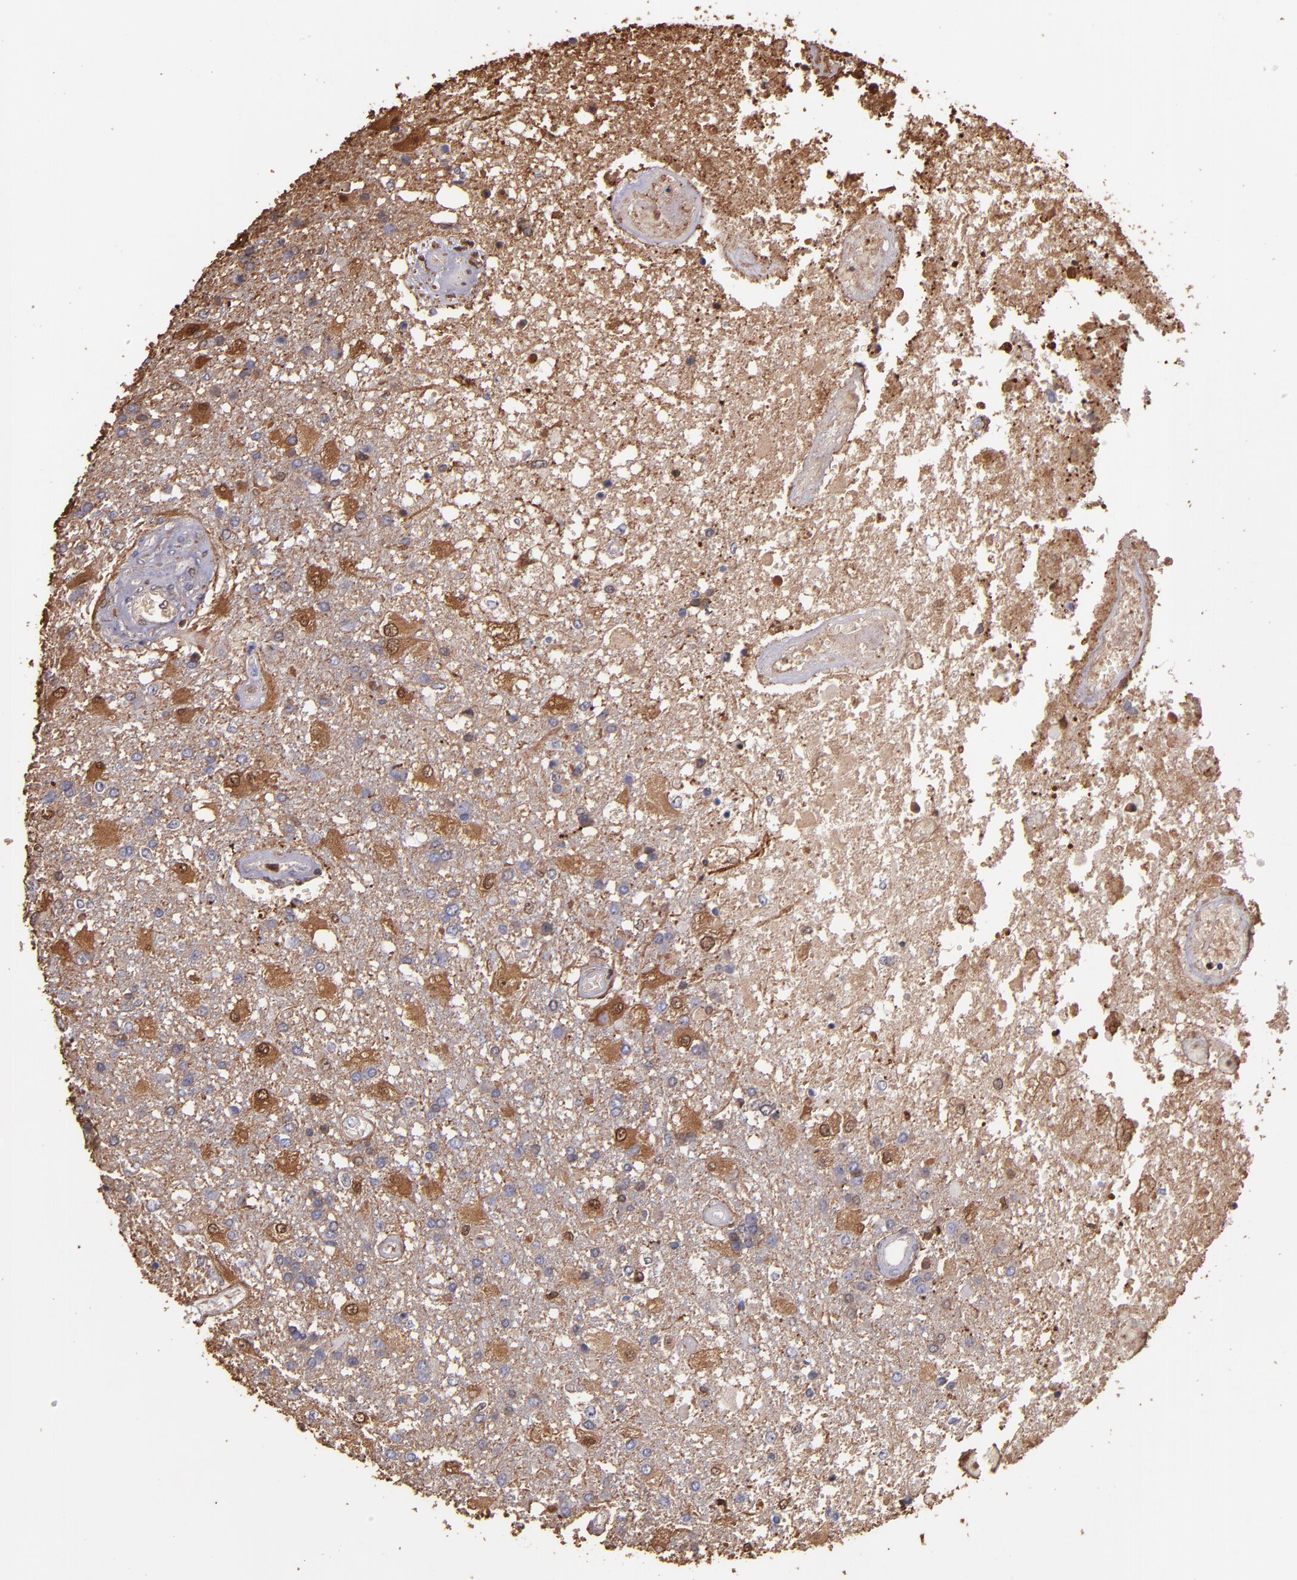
{"staining": {"intensity": "strong", "quantity": "25%-75%", "location": "cytoplasmic/membranous,nuclear"}, "tissue": "glioma", "cell_type": "Tumor cells", "image_type": "cancer", "snomed": [{"axis": "morphology", "description": "Glioma, malignant, High grade"}, {"axis": "topography", "description": "Cerebral cortex"}], "caption": "Tumor cells exhibit high levels of strong cytoplasmic/membranous and nuclear positivity in about 25%-75% of cells in human high-grade glioma (malignant). (Brightfield microscopy of DAB IHC at high magnification).", "gene": "S100A6", "patient": {"sex": "male", "age": 79}}